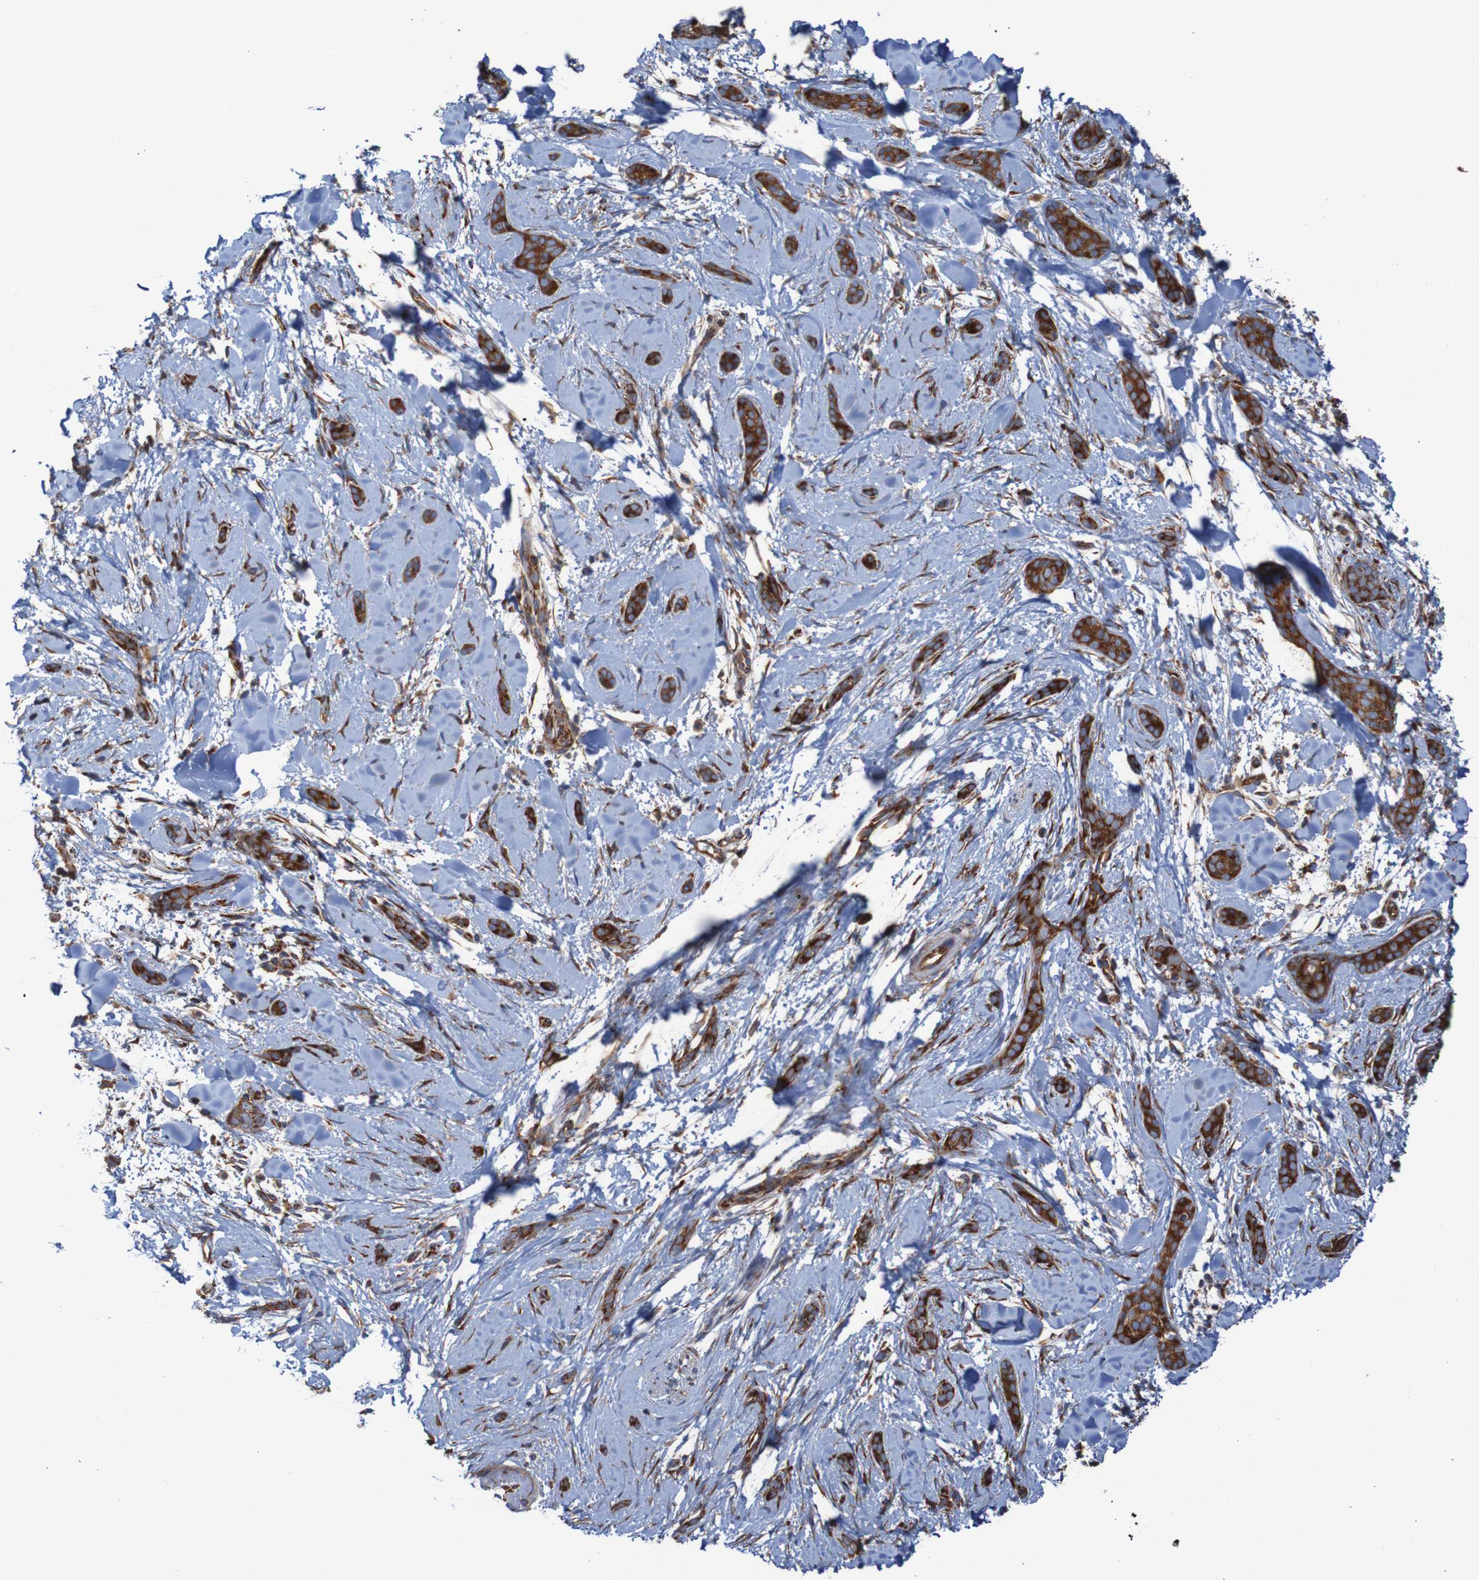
{"staining": {"intensity": "strong", "quantity": ">75%", "location": "cytoplasmic/membranous"}, "tissue": "skin cancer", "cell_type": "Tumor cells", "image_type": "cancer", "snomed": [{"axis": "morphology", "description": "Basal cell carcinoma"}, {"axis": "morphology", "description": "Adnexal tumor, benign"}, {"axis": "topography", "description": "Skin"}], "caption": "Protein expression analysis of human skin basal cell carcinoma reveals strong cytoplasmic/membranous staining in about >75% of tumor cells.", "gene": "RPL10", "patient": {"sex": "female", "age": 42}}